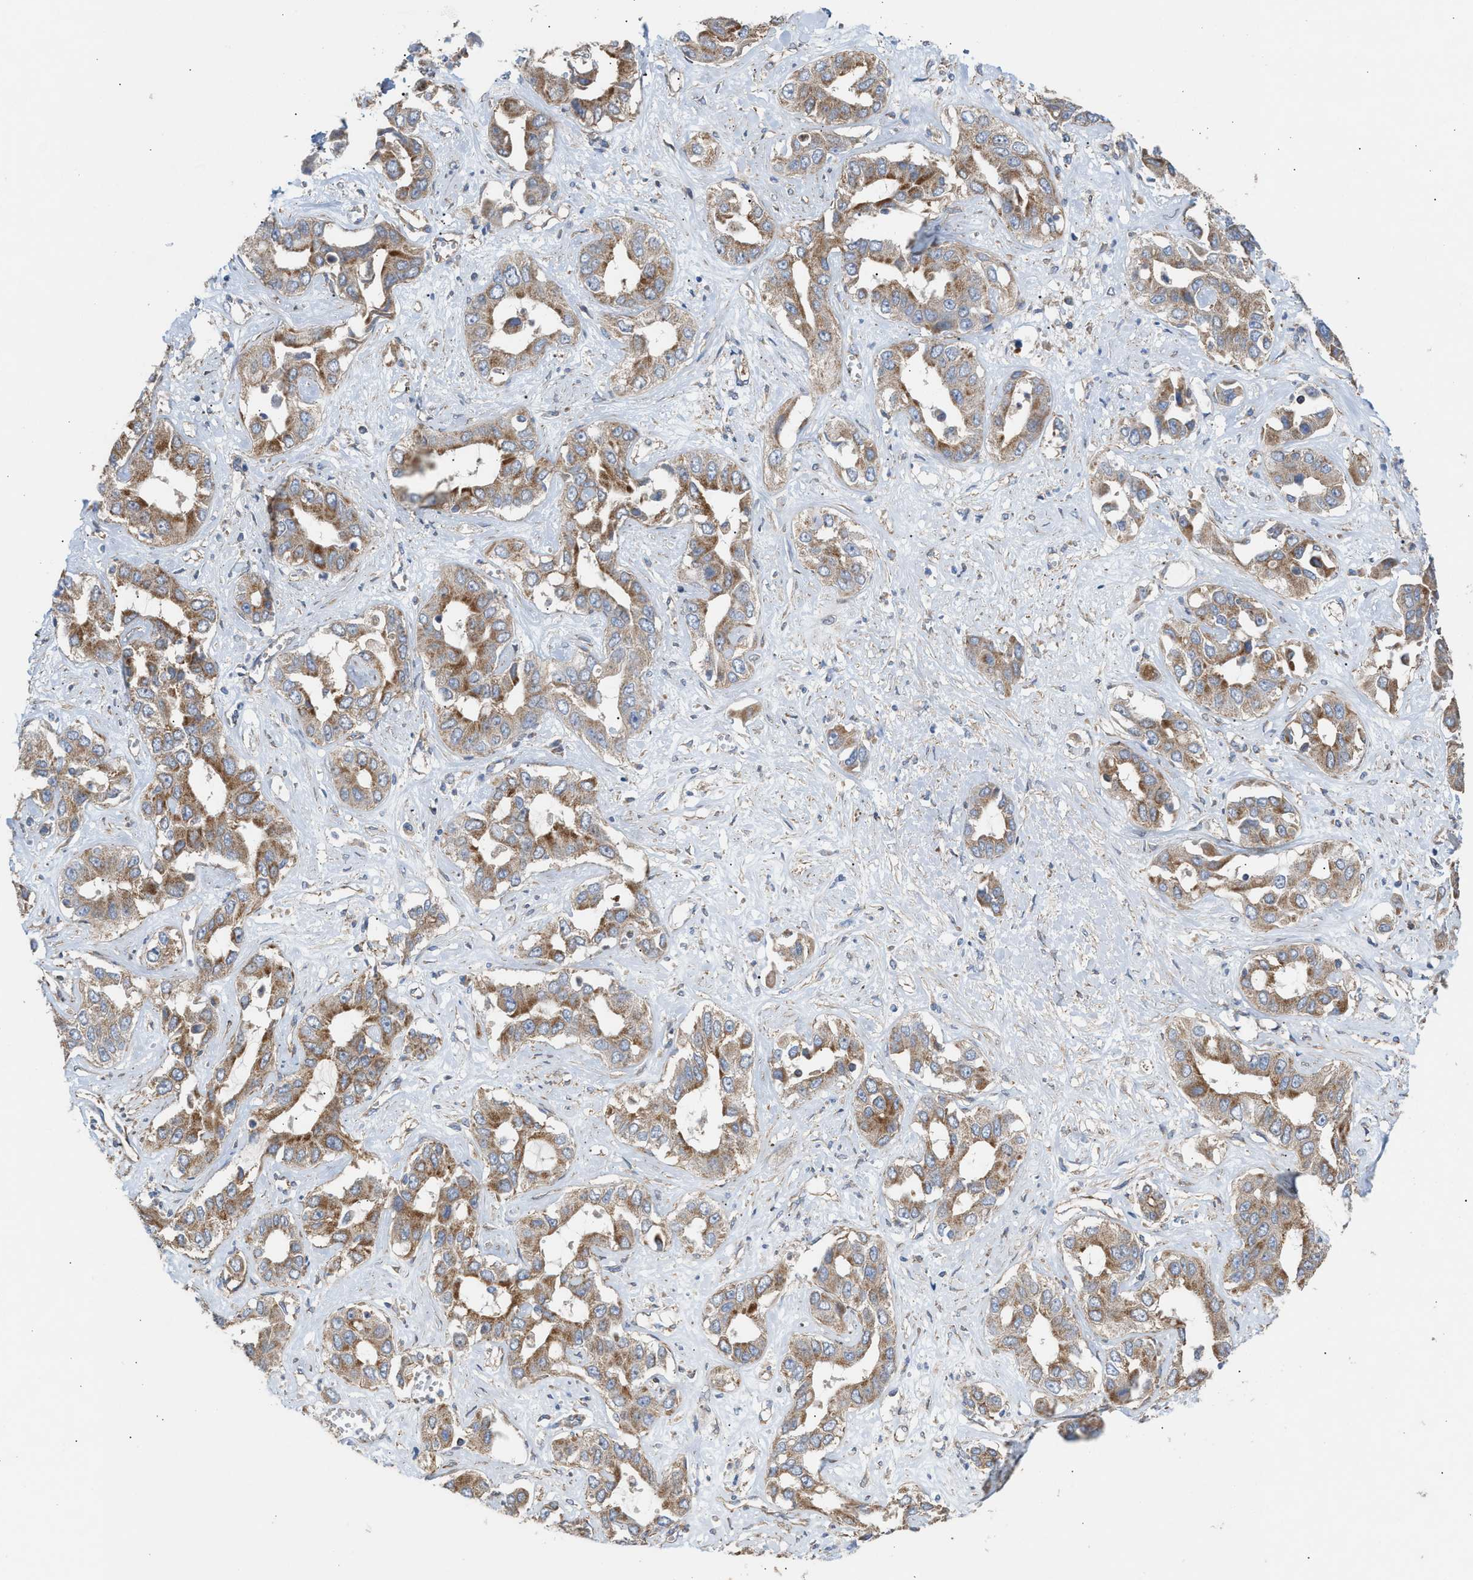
{"staining": {"intensity": "moderate", "quantity": ">75%", "location": "cytoplasmic/membranous"}, "tissue": "liver cancer", "cell_type": "Tumor cells", "image_type": "cancer", "snomed": [{"axis": "morphology", "description": "Cholangiocarcinoma"}, {"axis": "topography", "description": "Liver"}], "caption": "DAB immunohistochemical staining of human liver cholangiocarcinoma demonstrates moderate cytoplasmic/membranous protein expression in about >75% of tumor cells. (DAB (3,3'-diaminobenzidine) IHC, brown staining for protein, blue staining for nuclei).", "gene": "OXSM", "patient": {"sex": "female", "age": 52}}